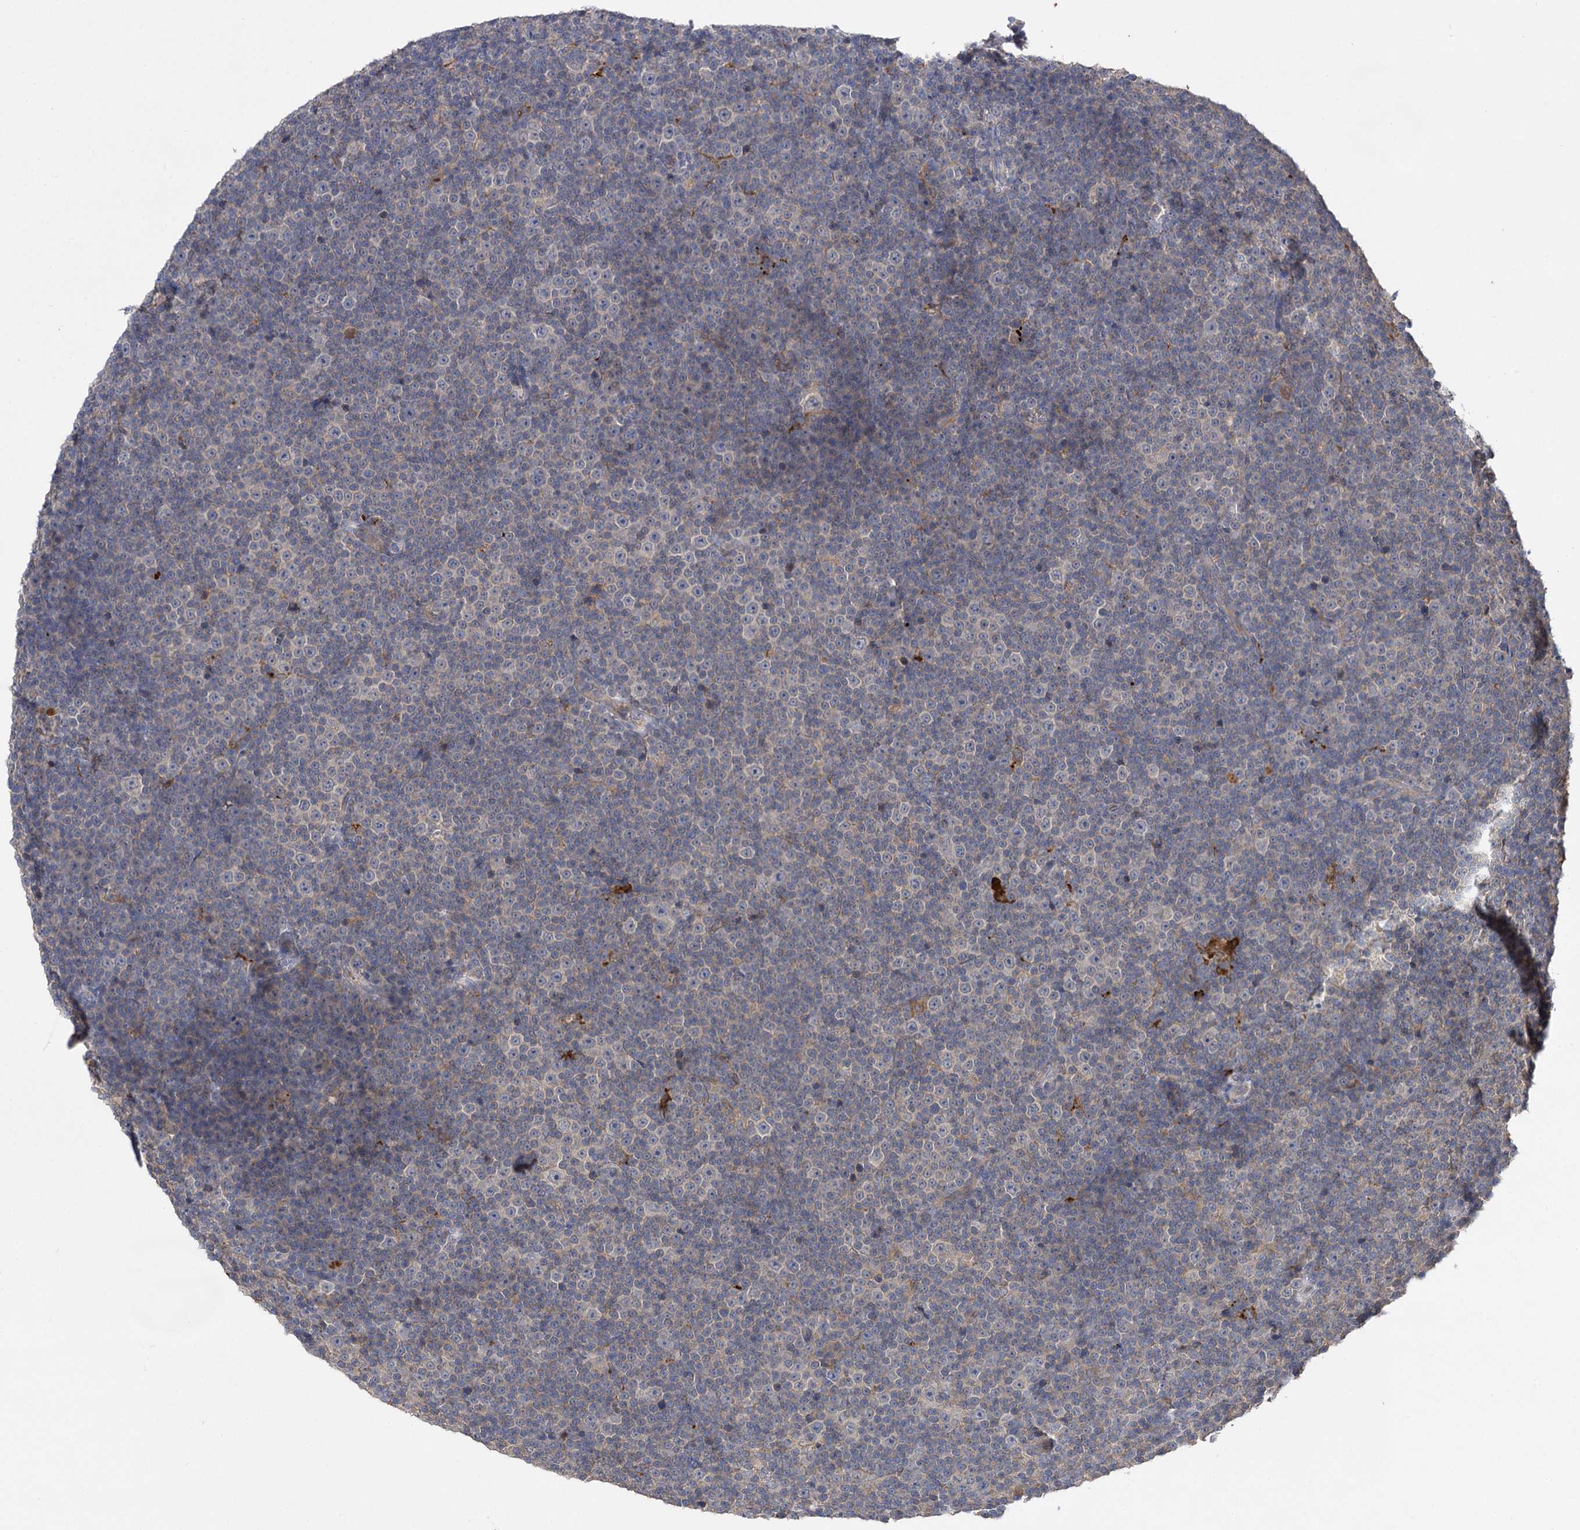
{"staining": {"intensity": "negative", "quantity": "none", "location": "none"}, "tissue": "lymphoma", "cell_type": "Tumor cells", "image_type": "cancer", "snomed": [{"axis": "morphology", "description": "Malignant lymphoma, non-Hodgkin's type, Low grade"}, {"axis": "topography", "description": "Lymph node"}], "caption": "Immunohistochemistry (IHC) of human lymphoma exhibits no staining in tumor cells.", "gene": "USP50", "patient": {"sex": "female", "age": 67}}